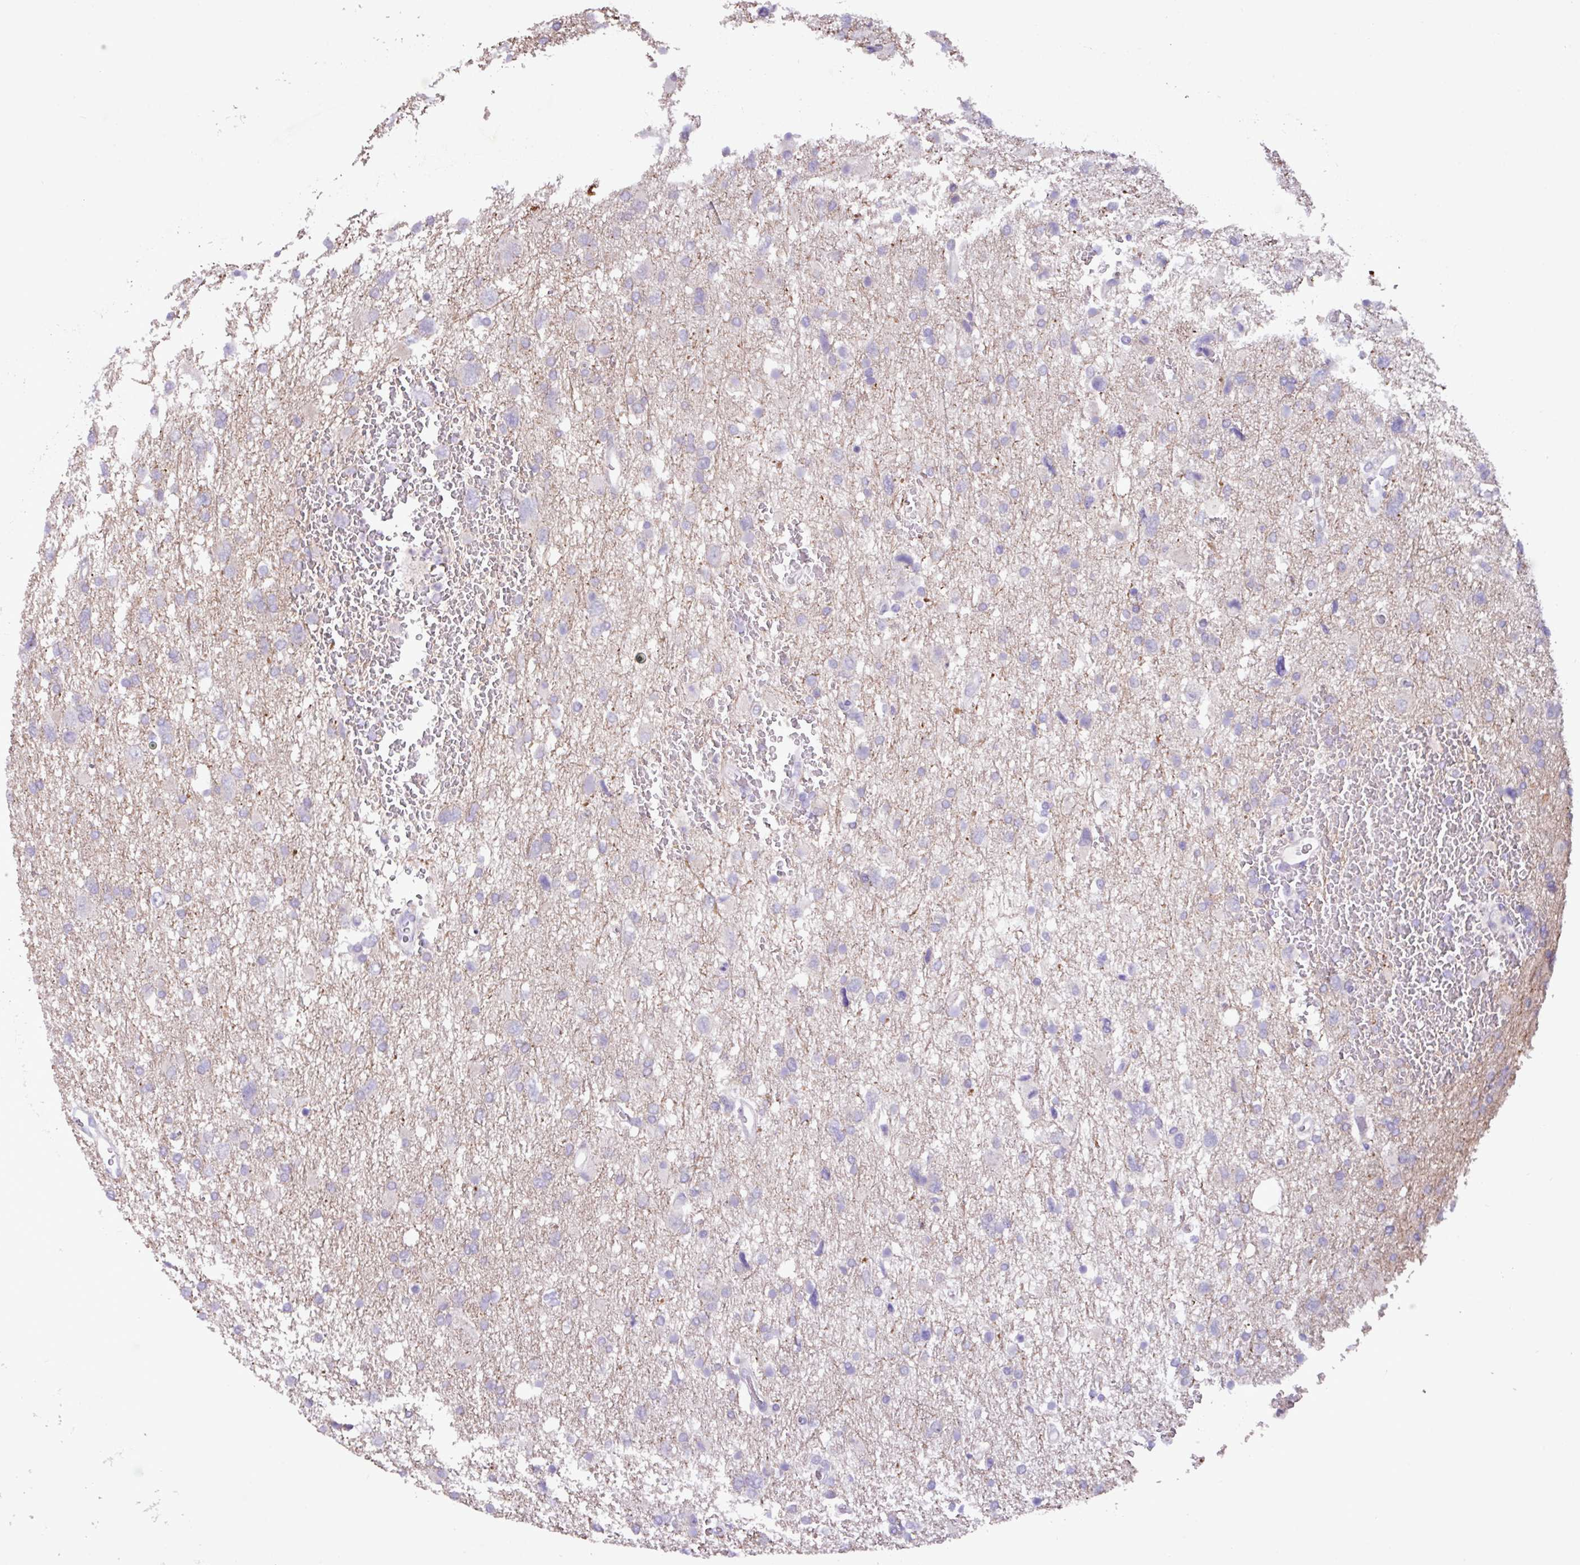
{"staining": {"intensity": "negative", "quantity": "none", "location": "none"}, "tissue": "glioma", "cell_type": "Tumor cells", "image_type": "cancer", "snomed": [{"axis": "morphology", "description": "Glioma, malignant, High grade"}, {"axis": "topography", "description": "Brain"}], "caption": "The image demonstrates no significant staining in tumor cells of glioma.", "gene": "PAX8", "patient": {"sex": "male", "age": 61}}